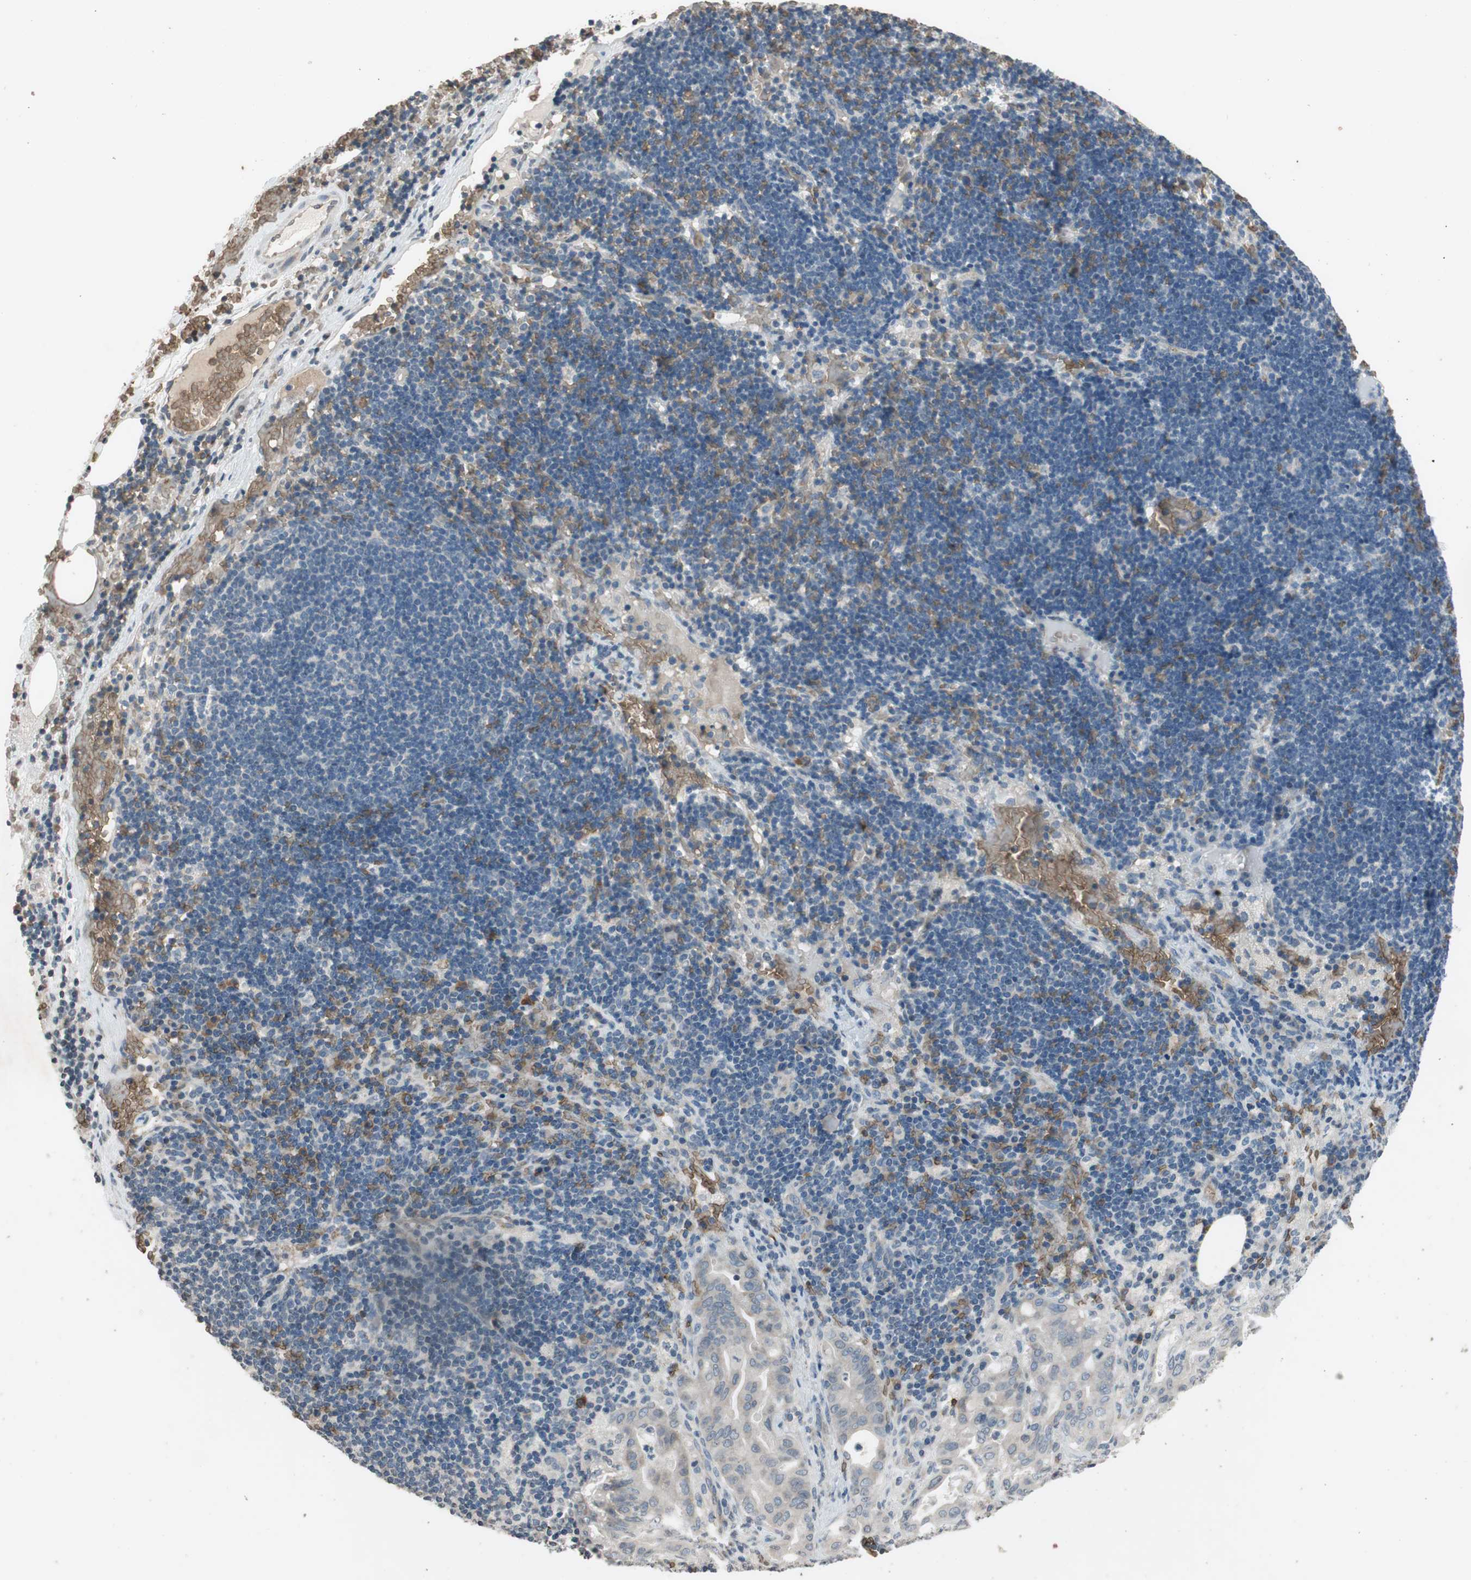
{"staining": {"intensity": "weak", "quantity": "25%-75%", "location": "cytoplasmic/membranous"}, "tissue": "liver cancer", "cell_type": "Tumor cells", "image_type": "cancer", "snomed": [{"axis": "morphology", "description": "Cholangiocarcinoma"}, {"axis": "topography", "description": "Liver"}], "caption": "This image displays liver cancer (cholangiocarcinoma) stained with immunohistochemistry (IHC) to label a protein in brown. The cytoplasmic/membranous of tumor cells show weak positivity for the protein. Nuclei are counter-stained blue.", "gene": "GYPC", "patient": {"sex": "female", "age": 68}}